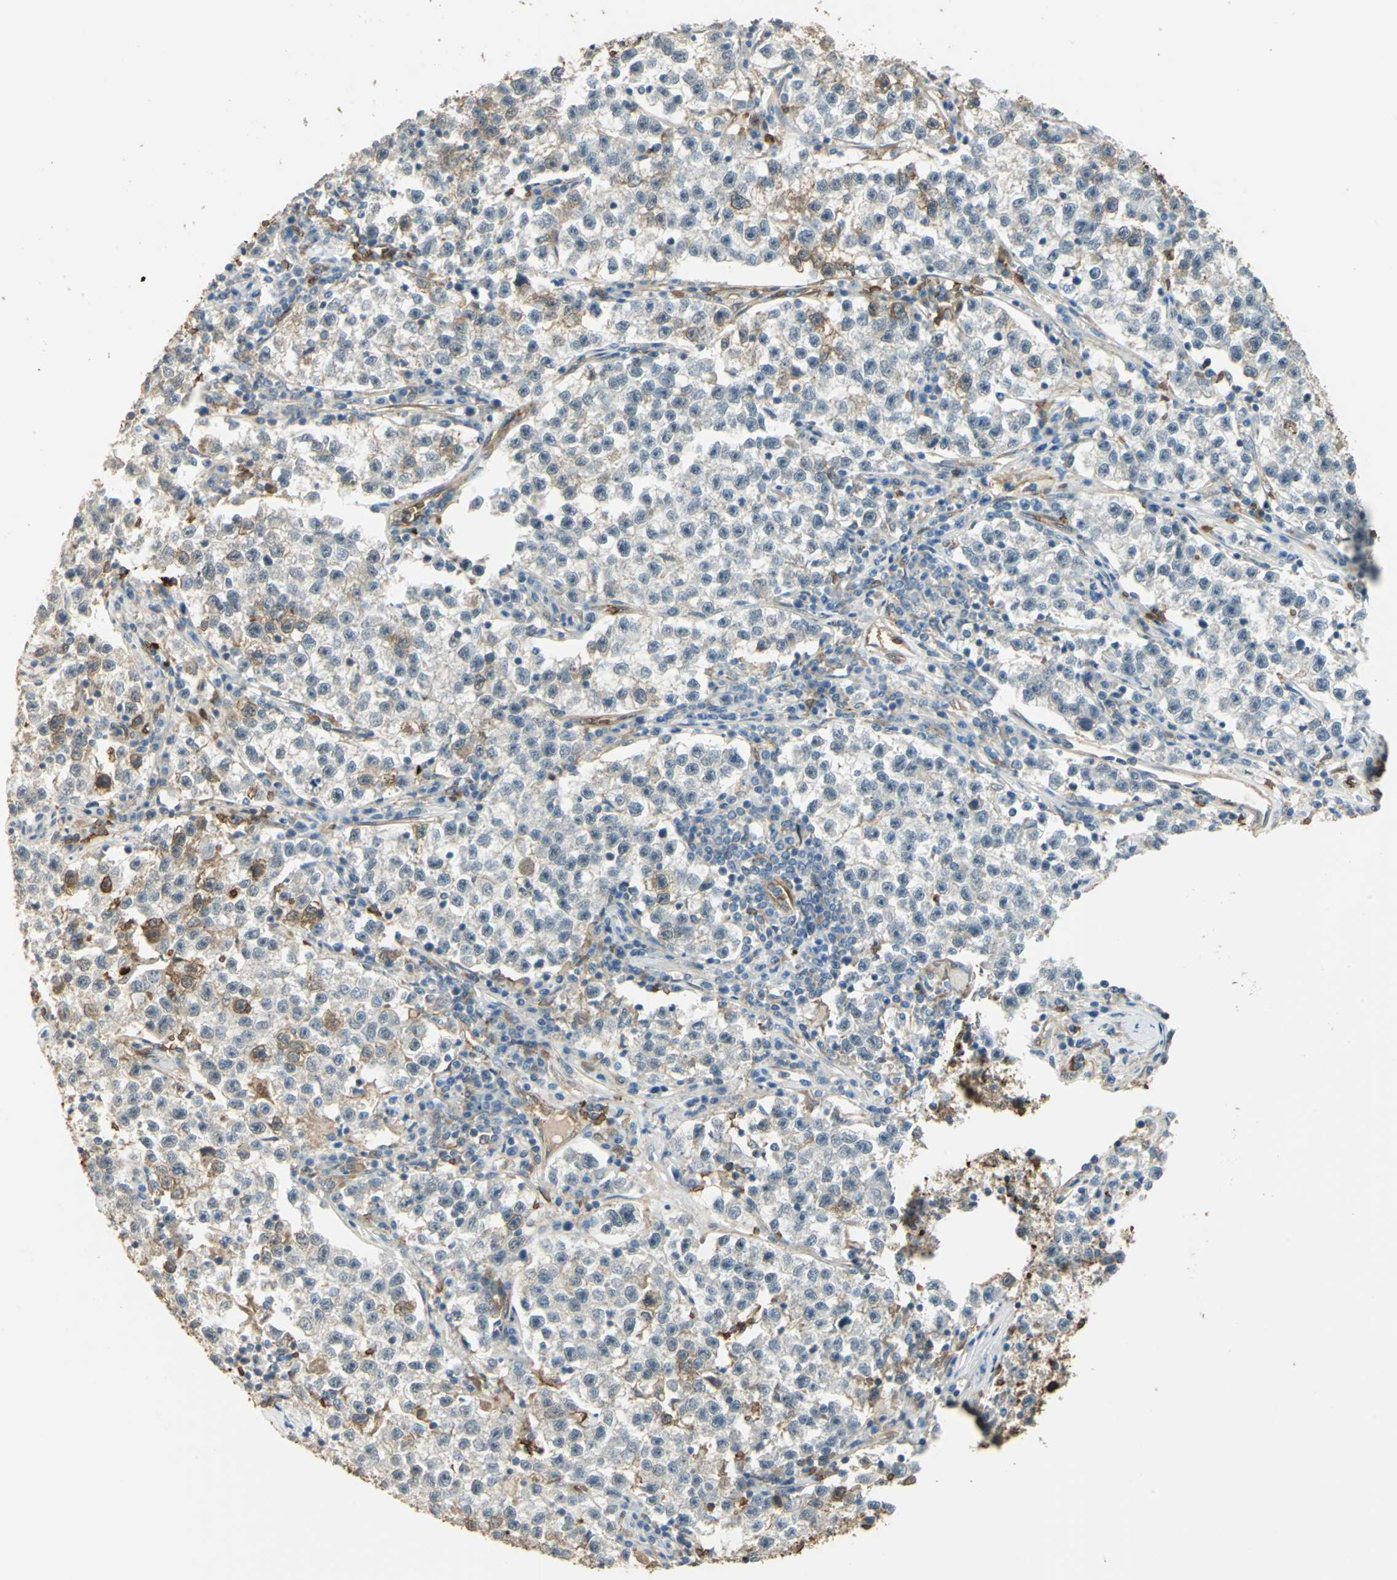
{"staining": {"intensity": "moderate", "quantity": "<25%", "location": "cytoplasmic/membranous"}, "tissue": "testis cancer", "cell_type": "Tumor cells", "image_type": "cancer", "snomed": [{"axis": "morphology", "description": "Seminoma, NOS"}, {"axis": "topography", "description": "Testis"}], "caption": "Protein expression analysis of seminoma (testis) exhibits moderate cytoplasmic/membranous staining in approximately <25% of tumor cells. (DAB IHC, brown staining for protein, blue staining for nuclei).", "gene": "DDAH1", "patient": {"sex": "male", "age": 22}}